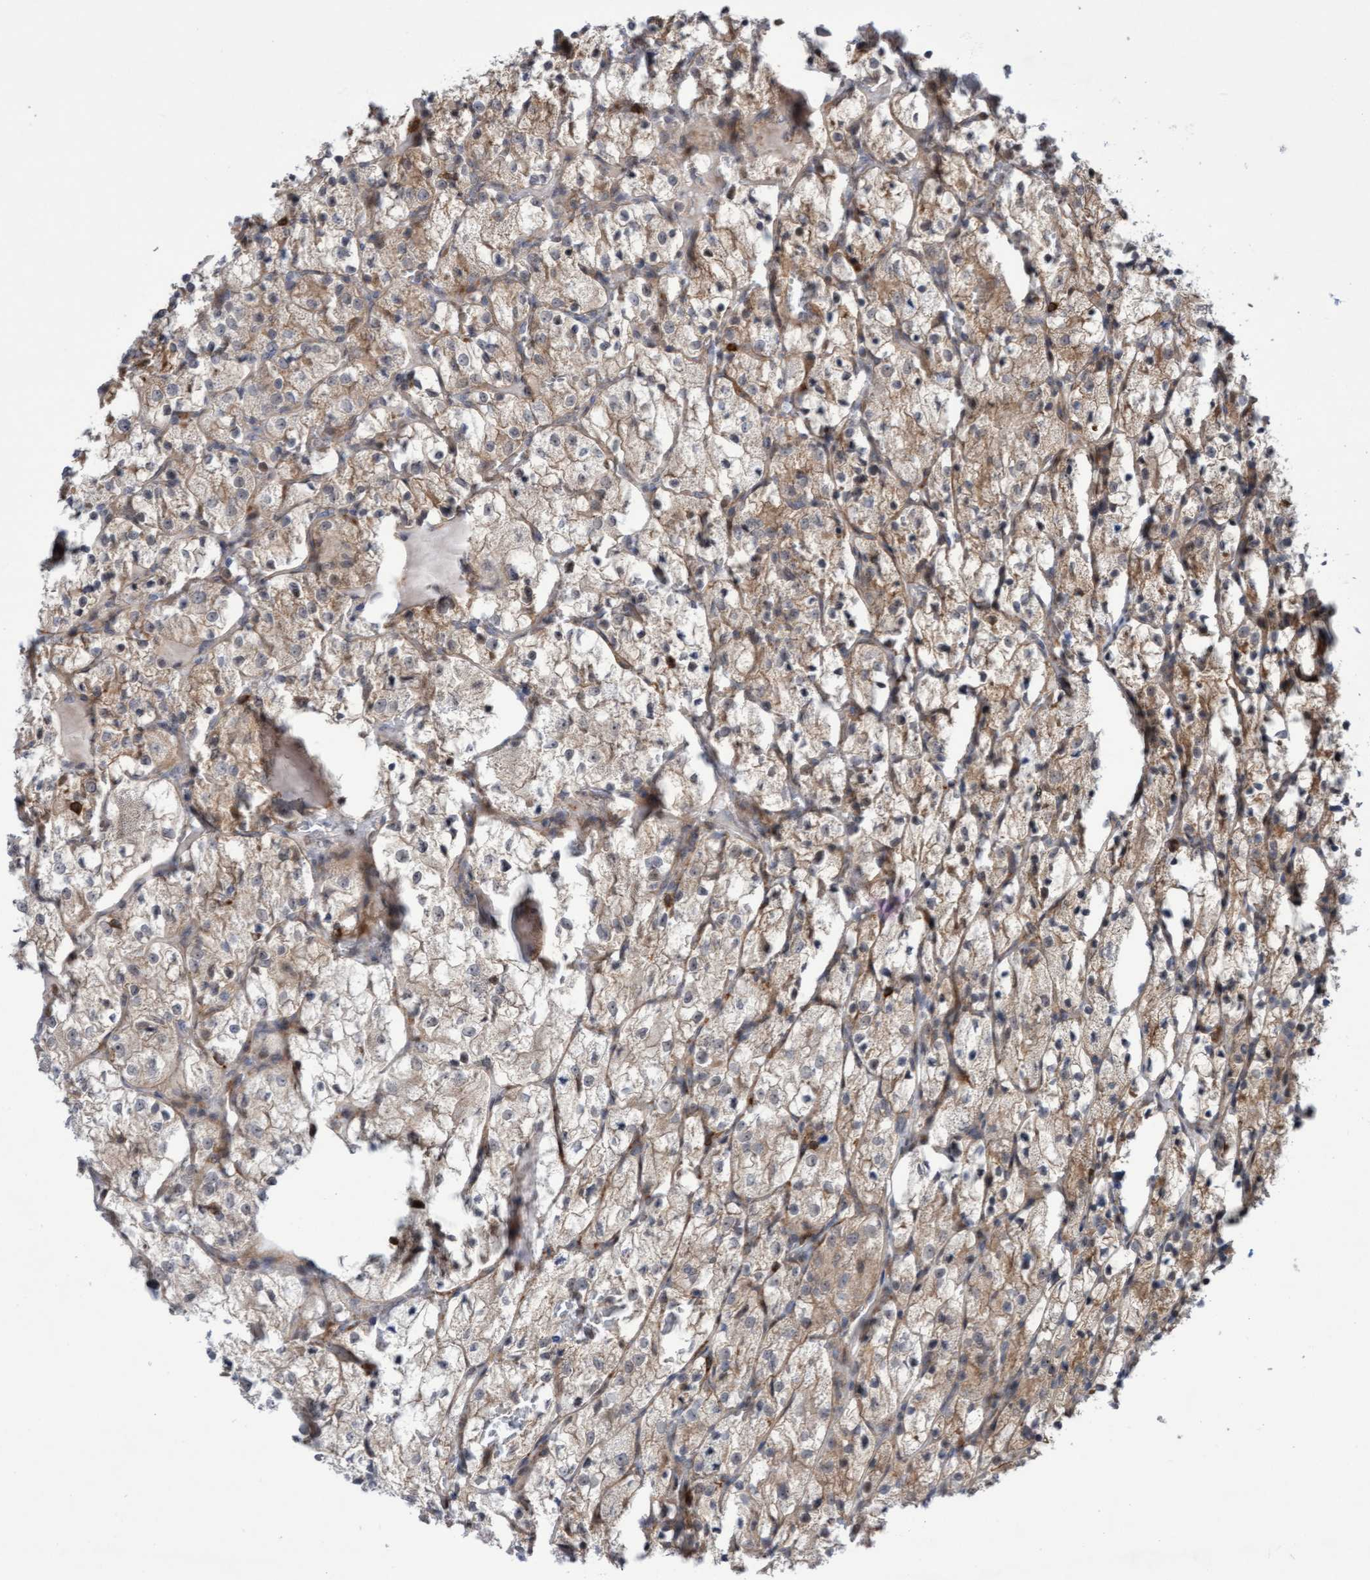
{"staining": {"intensity": "moderate", "quantity": ">75%", "location": "cytoplasmic/membranous"}, "tissue": "renal cancer", "cell_type": "Tumor cells", "image_type": "cancer", "snomed": [{"axis": "morphology", "description": "Adenocarcinoma, NOS"}, {"axis": "topography", "description": "Kidney"}], "caption": "High-magnification brightfield microscopy of adenocarcinoma (renal) stained with DAB (3,3'-diaminobenzidine) (brown) and counterstained with hematoxylin (blue). tumor cells exhibit moderate cytoplasmic/membranous expression is identified in approximately>75% of cells.", "gene": "RAP1GAP2", "patient": {"sex": "female", "age": 69}}